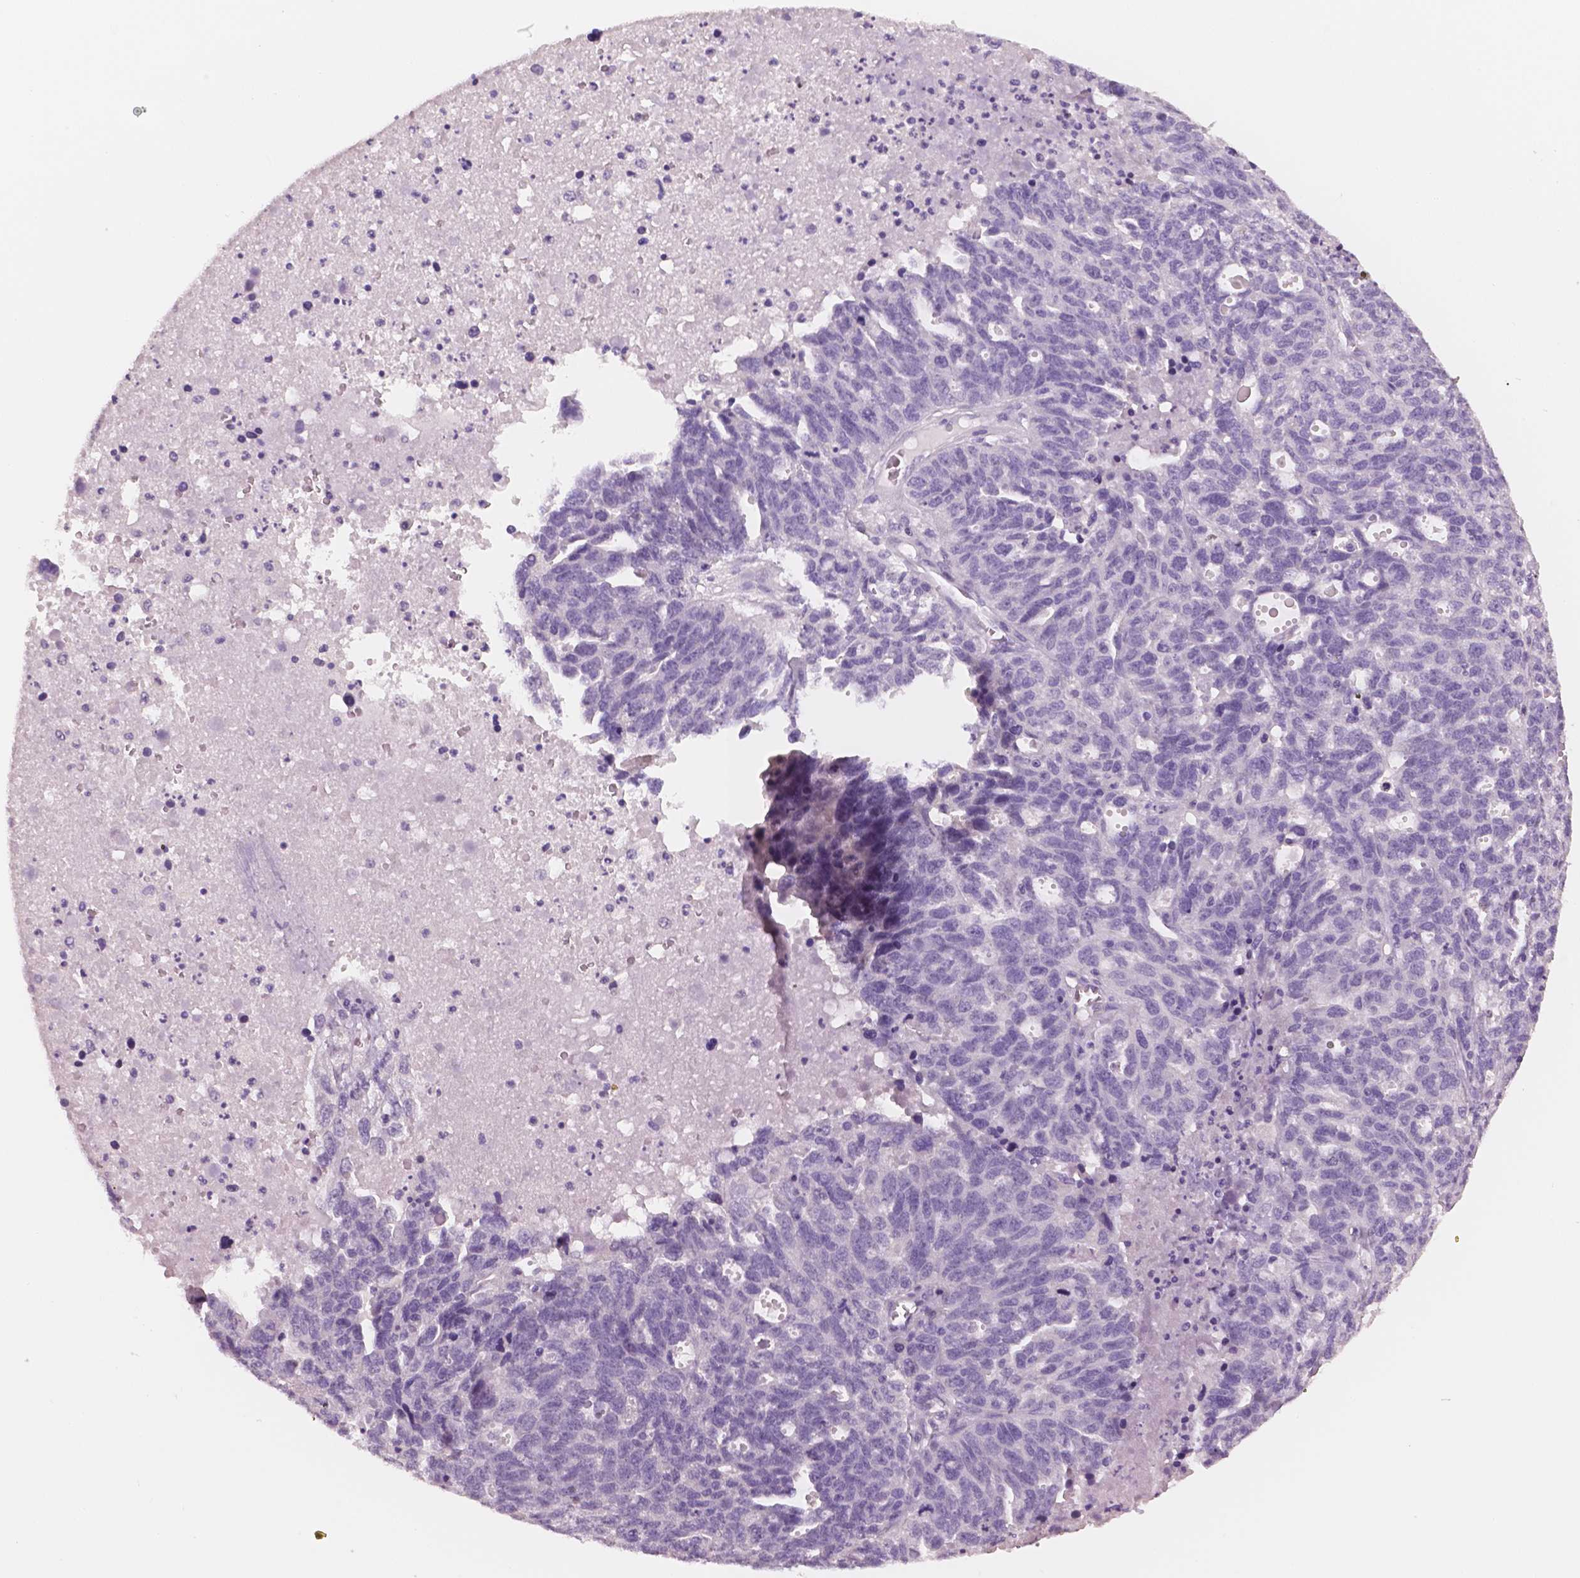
{"staining": {"intensity": "negative", "quantity": "none", "location": "none"}, "tissue": "ovarian cancer", "cell_type": "Tumor cells", "image_type": "cancer", "snomed": [{"axis": "morphology", "description": "Cystadenocarcinoma, serous, NOS"}, {"axis": "topography", "description": "Ovary"}], "caption": "Ovarian cancer (serous cystadenocarcinoma) was stained to show a protein in brown. There is no significant expression in tumor cells.", "gene": "TSPAN7", "patient": {"sex": "female", "age": 71}}